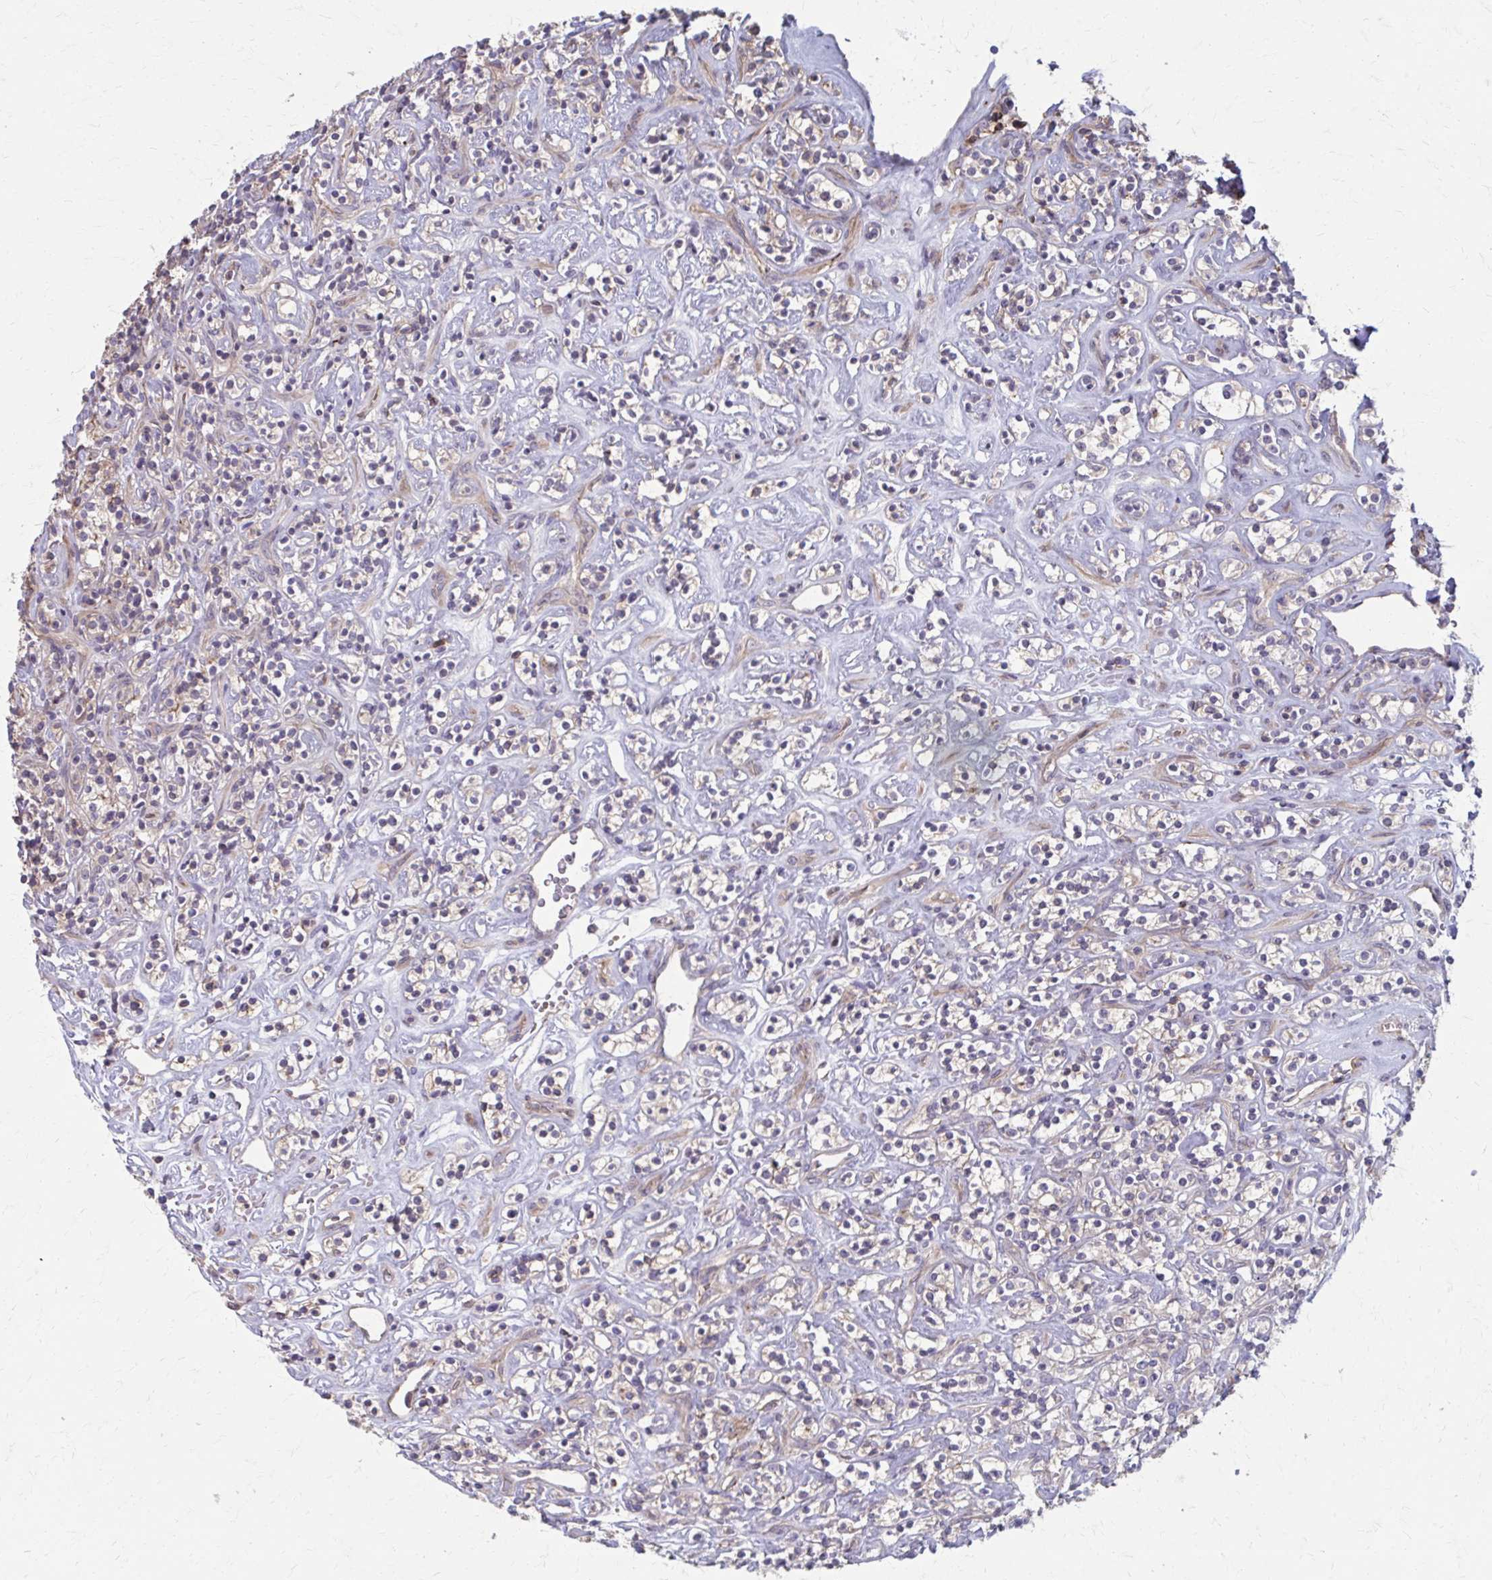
{"staining": {"intensity": "weak", "quantity": "<25%", "location": "cytoplasmic/membranous"}, "tissue": "renal cancer", "cell_type": "Tumor cells", "image_type": "cancer", "snomed": [{"axis": "morphology", "description": "Adenocarcinoma, NOS"}, {"axis": "topography", "description": "Kidney"}], "caption": "High power microscopy histopathology image of an immunohistochemistry histopathology image of renal cancer, revealing no significant positivity in tumor cells.", "gene": "MMP14", "patient": {"sex": "male", "age": 77}}